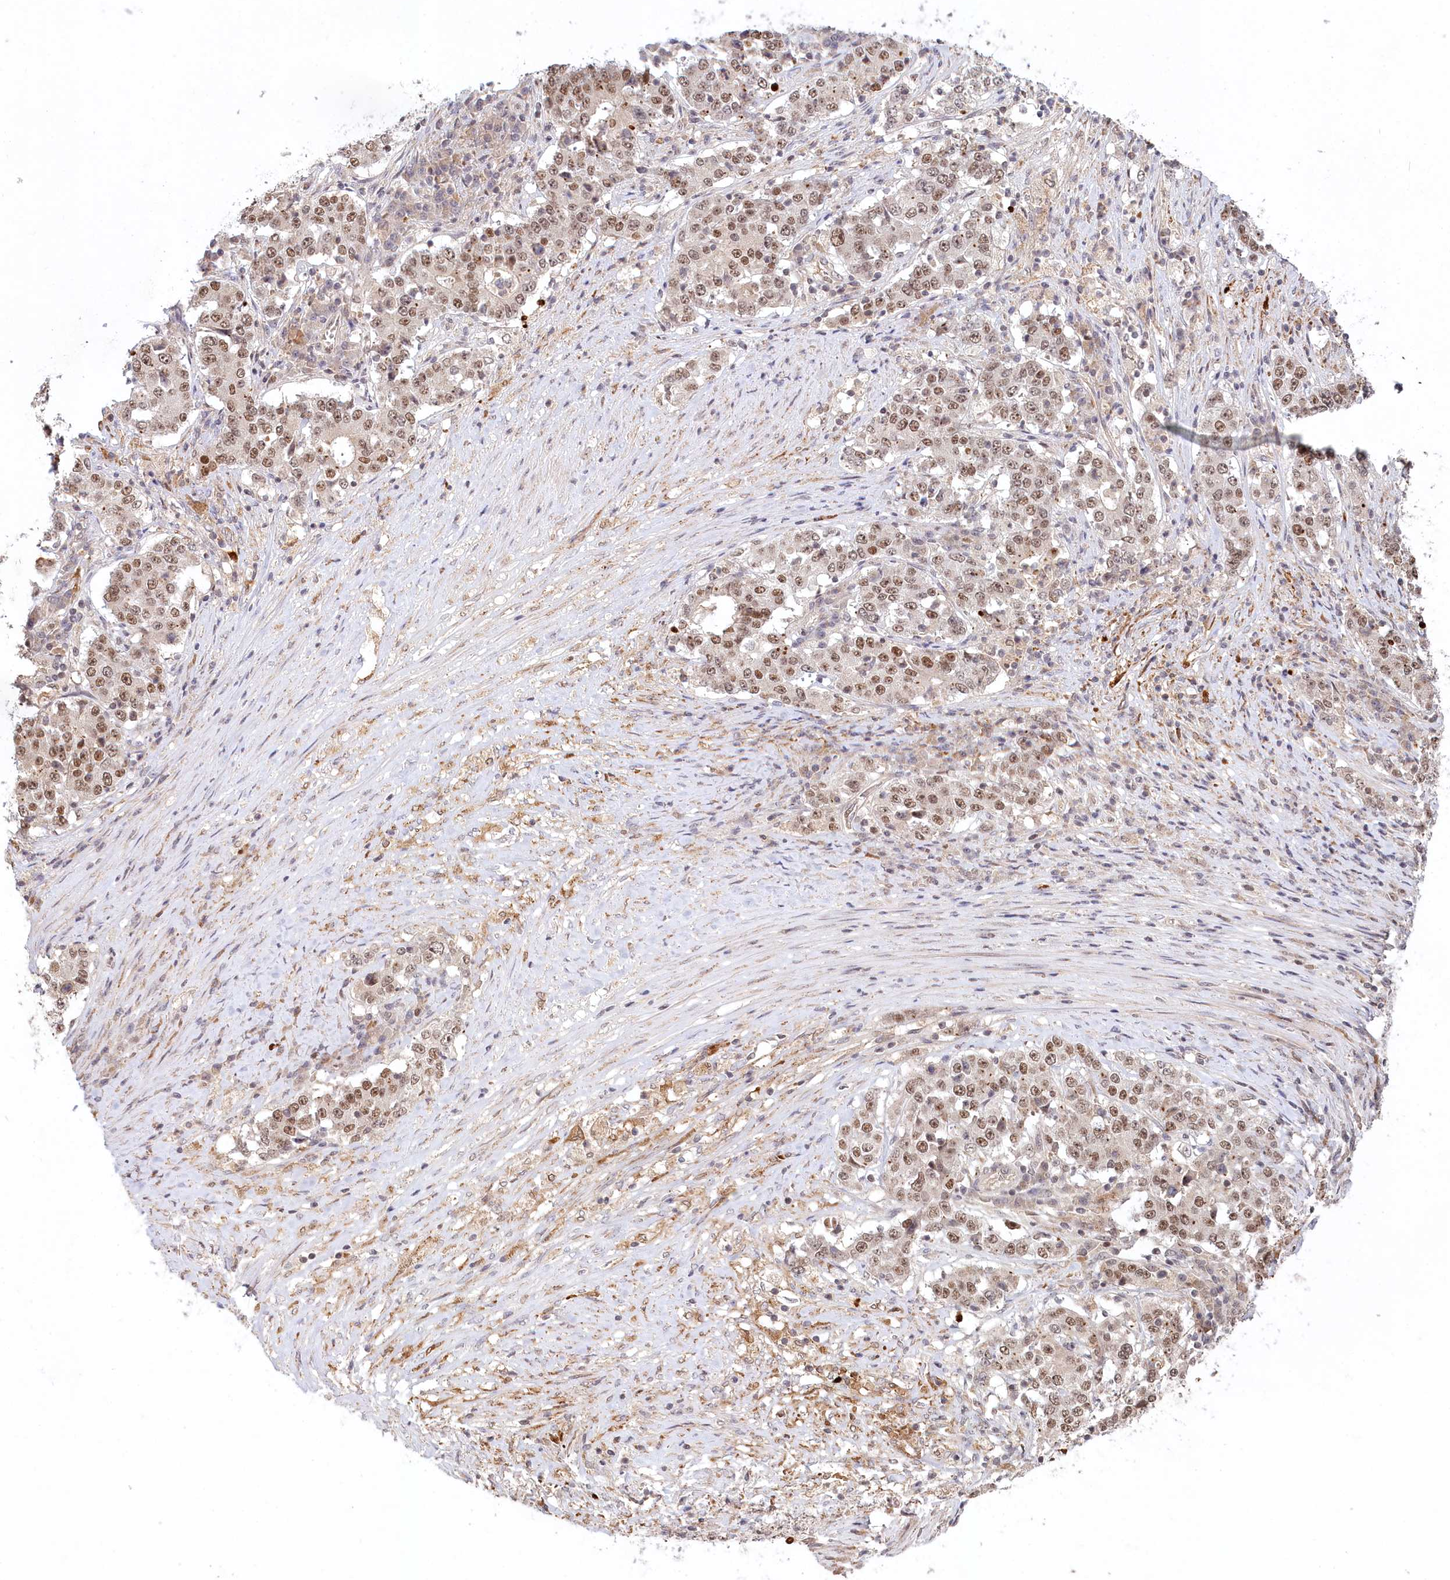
{"staining": {"intensity": "moderate", "quantity": ">75%", "location": "nuclear"}, "tissue": "stomach cancer", "cell_type": "Tumor cells", "image_type": "cancer", "snomed": [{"axis": "morphology", "description": "Adenocarcinoma, NOS"}, {"axis": "topography", "description": "Stomach"}], "caption": "DAB (3,3'-diaminobenzidine) immunohistochemical staining of stomach cancer shows moderate nuclear protein expression in about >75% of tumor cells. (Brightfield microscopy of DAB IHC at high magnification).", "gene": "WAPL", "patient": {"sex": "male", "age": 59}}